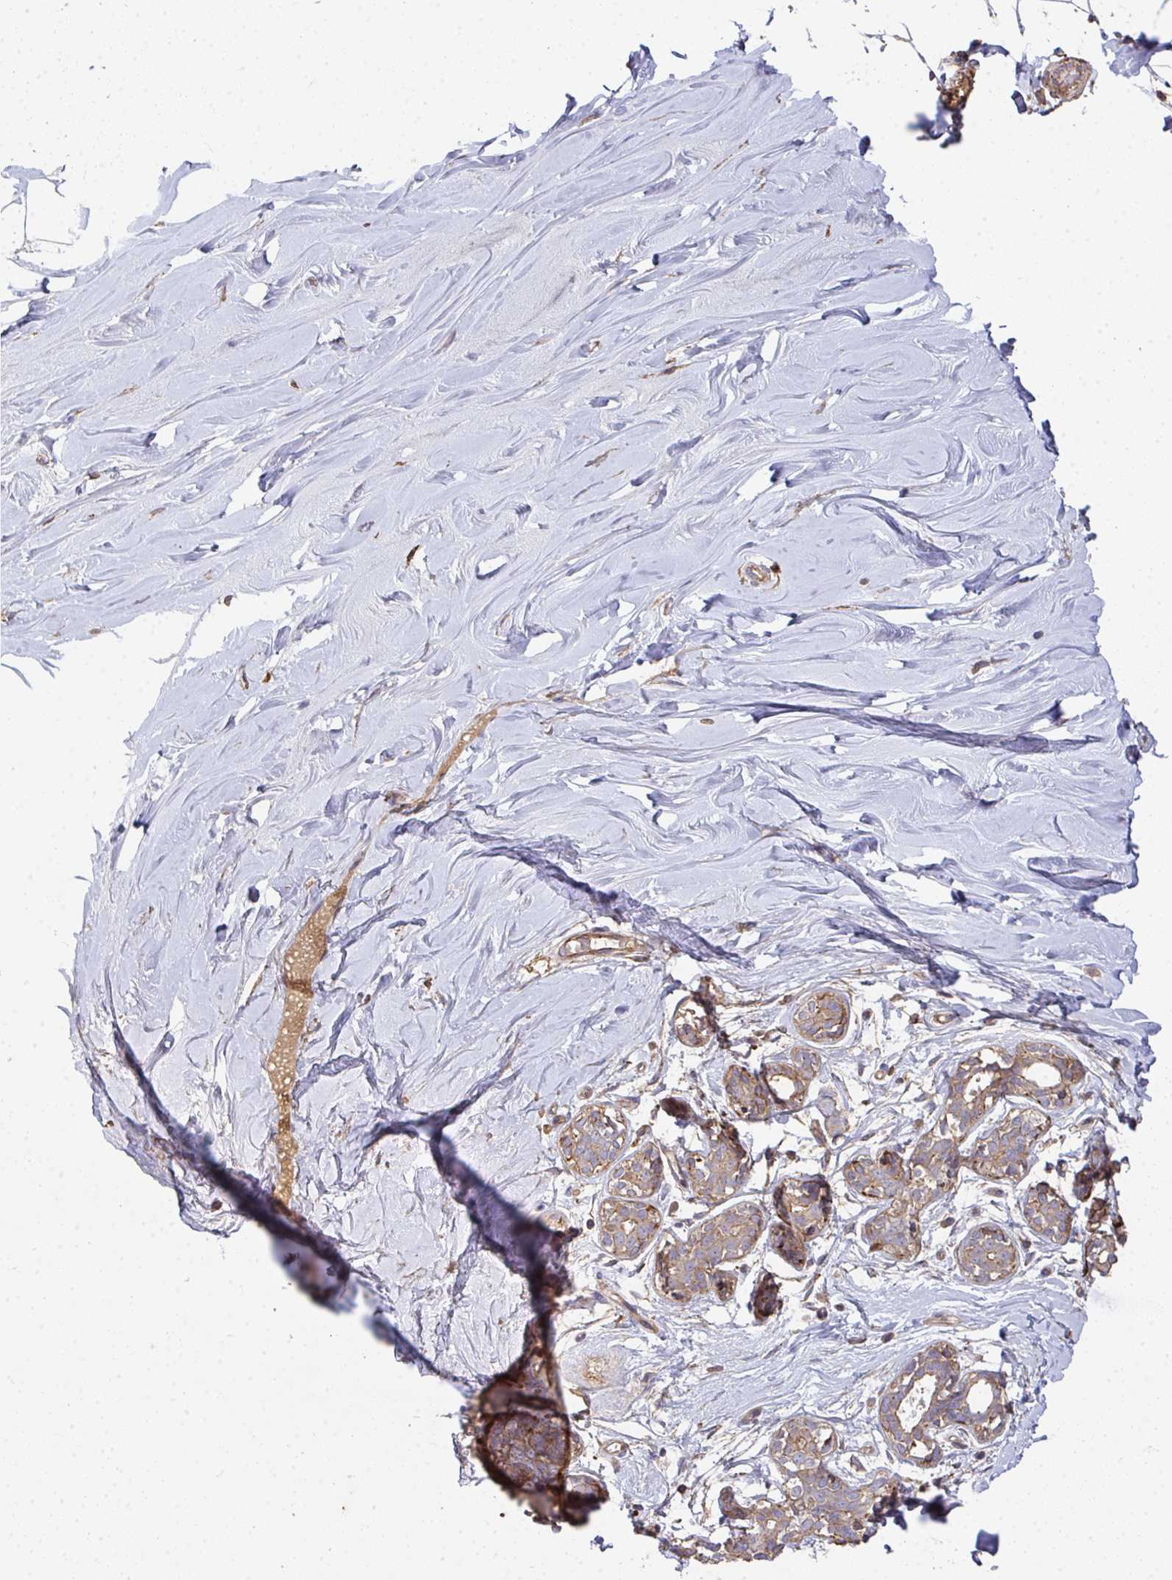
{"staining": {"intensity": "negative", "quantity": "none", "location": "none"}, "tissue": "breast", "cell_type": "Adipocytes", "image_type": "normal", "snomed": [{"axis": "morphology", "description": "Normal tissue, NOS"}, {"axis": "topography", "description": "Breast"}], "caption": "The IHC image has no significant expression in adipocytes of breast.", "gene": "TNMD", "patient": {"sex": "female", "age": 27}}